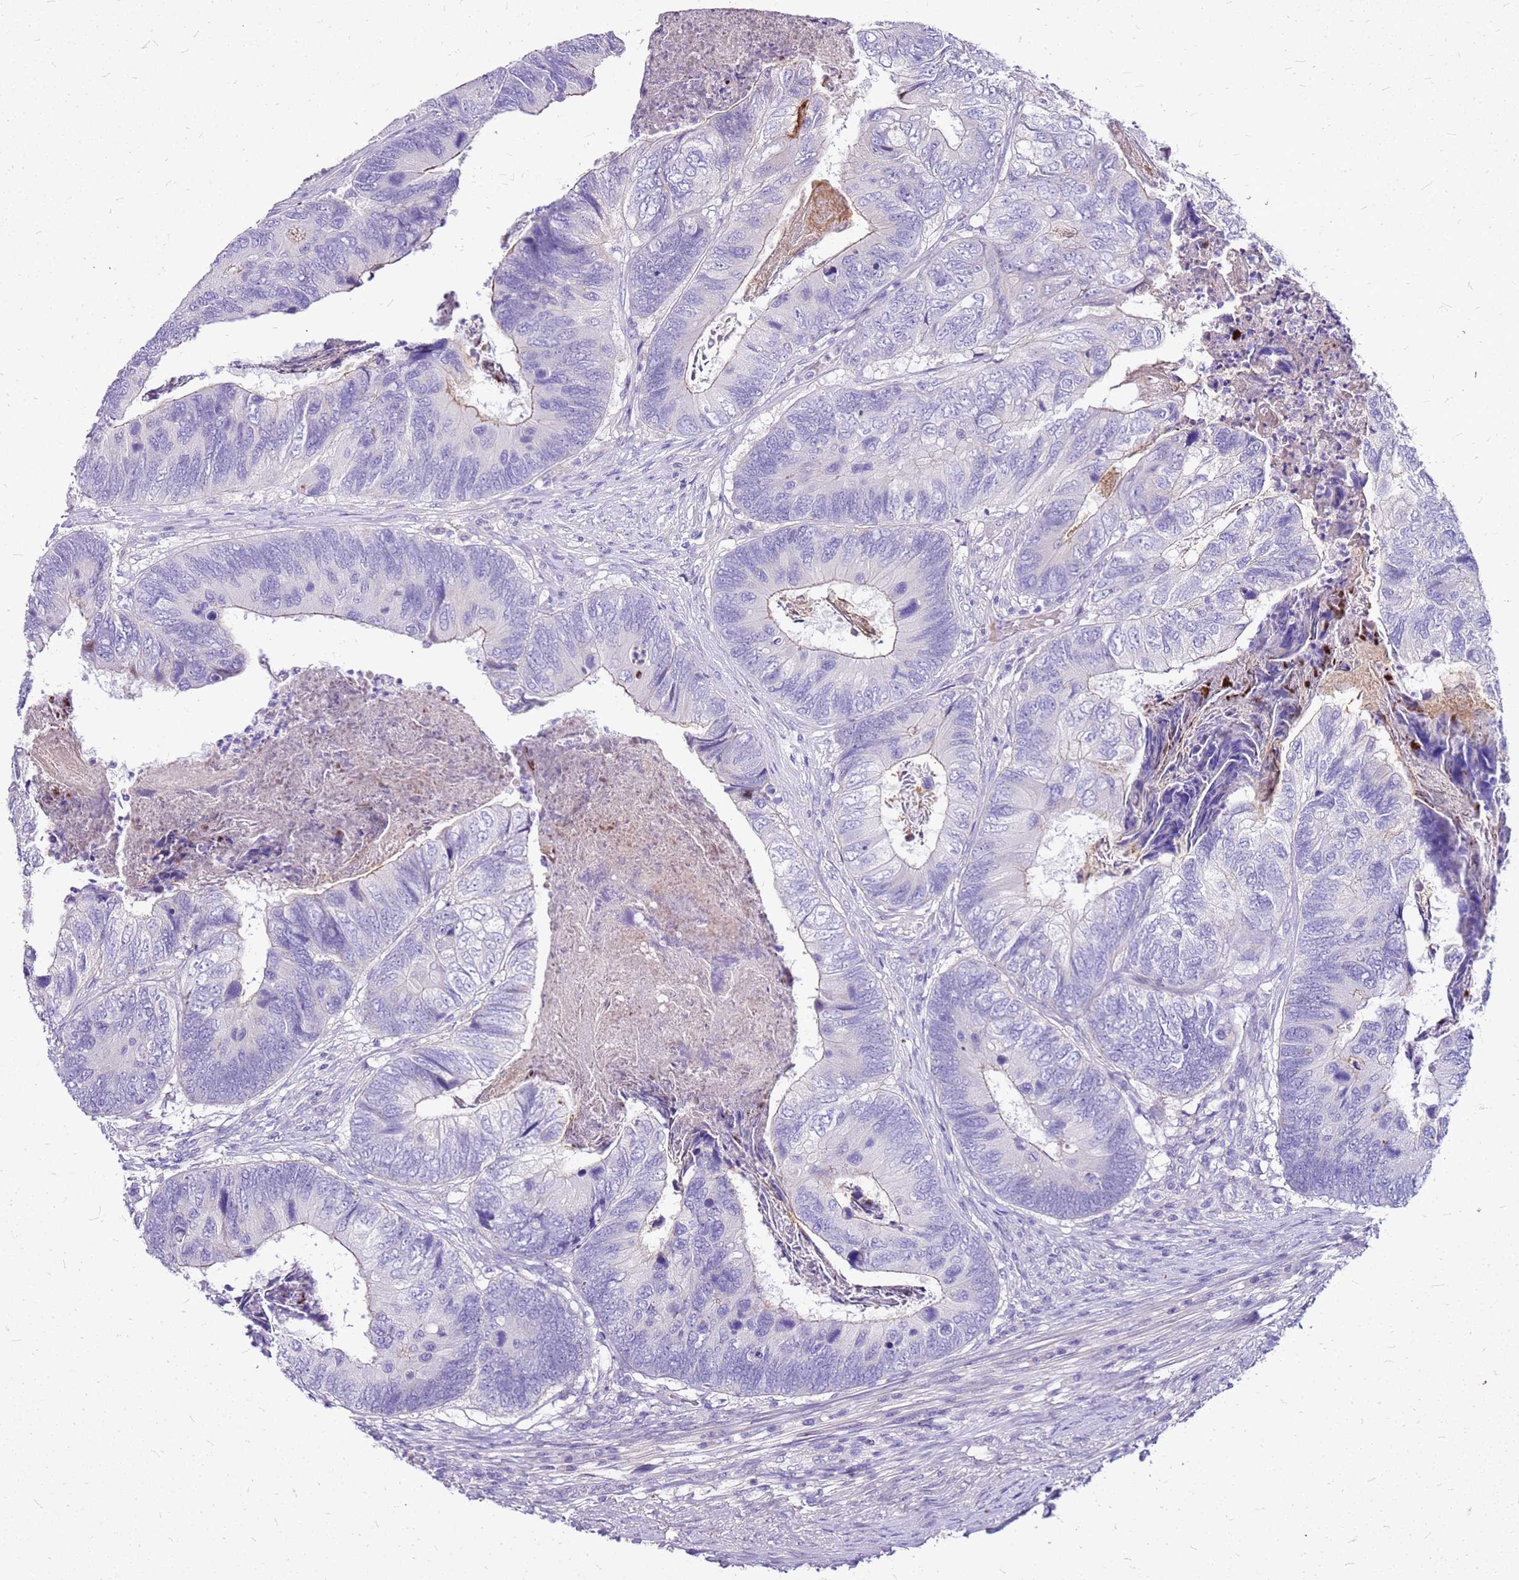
{"staining": {"intensity": "negative", "quantity": "none", "location": "none"}, "tissue": "colorectal cancer", "cell_type": "Tumor cells", "image_type": "cancer", "snomed": [{"axis": "morphology", "description": "Adenocarcinoma, NOS"}, {"axis": "topography", "description": "Colon"}], "caption": "This is a image of immunohistochemistry (IHC) staining of adenocarcinoma (colorectal), which shows no positivity in tumor cells.", "gene": "DCDC2B", "patient": {"sex": "female", "age": 67}}